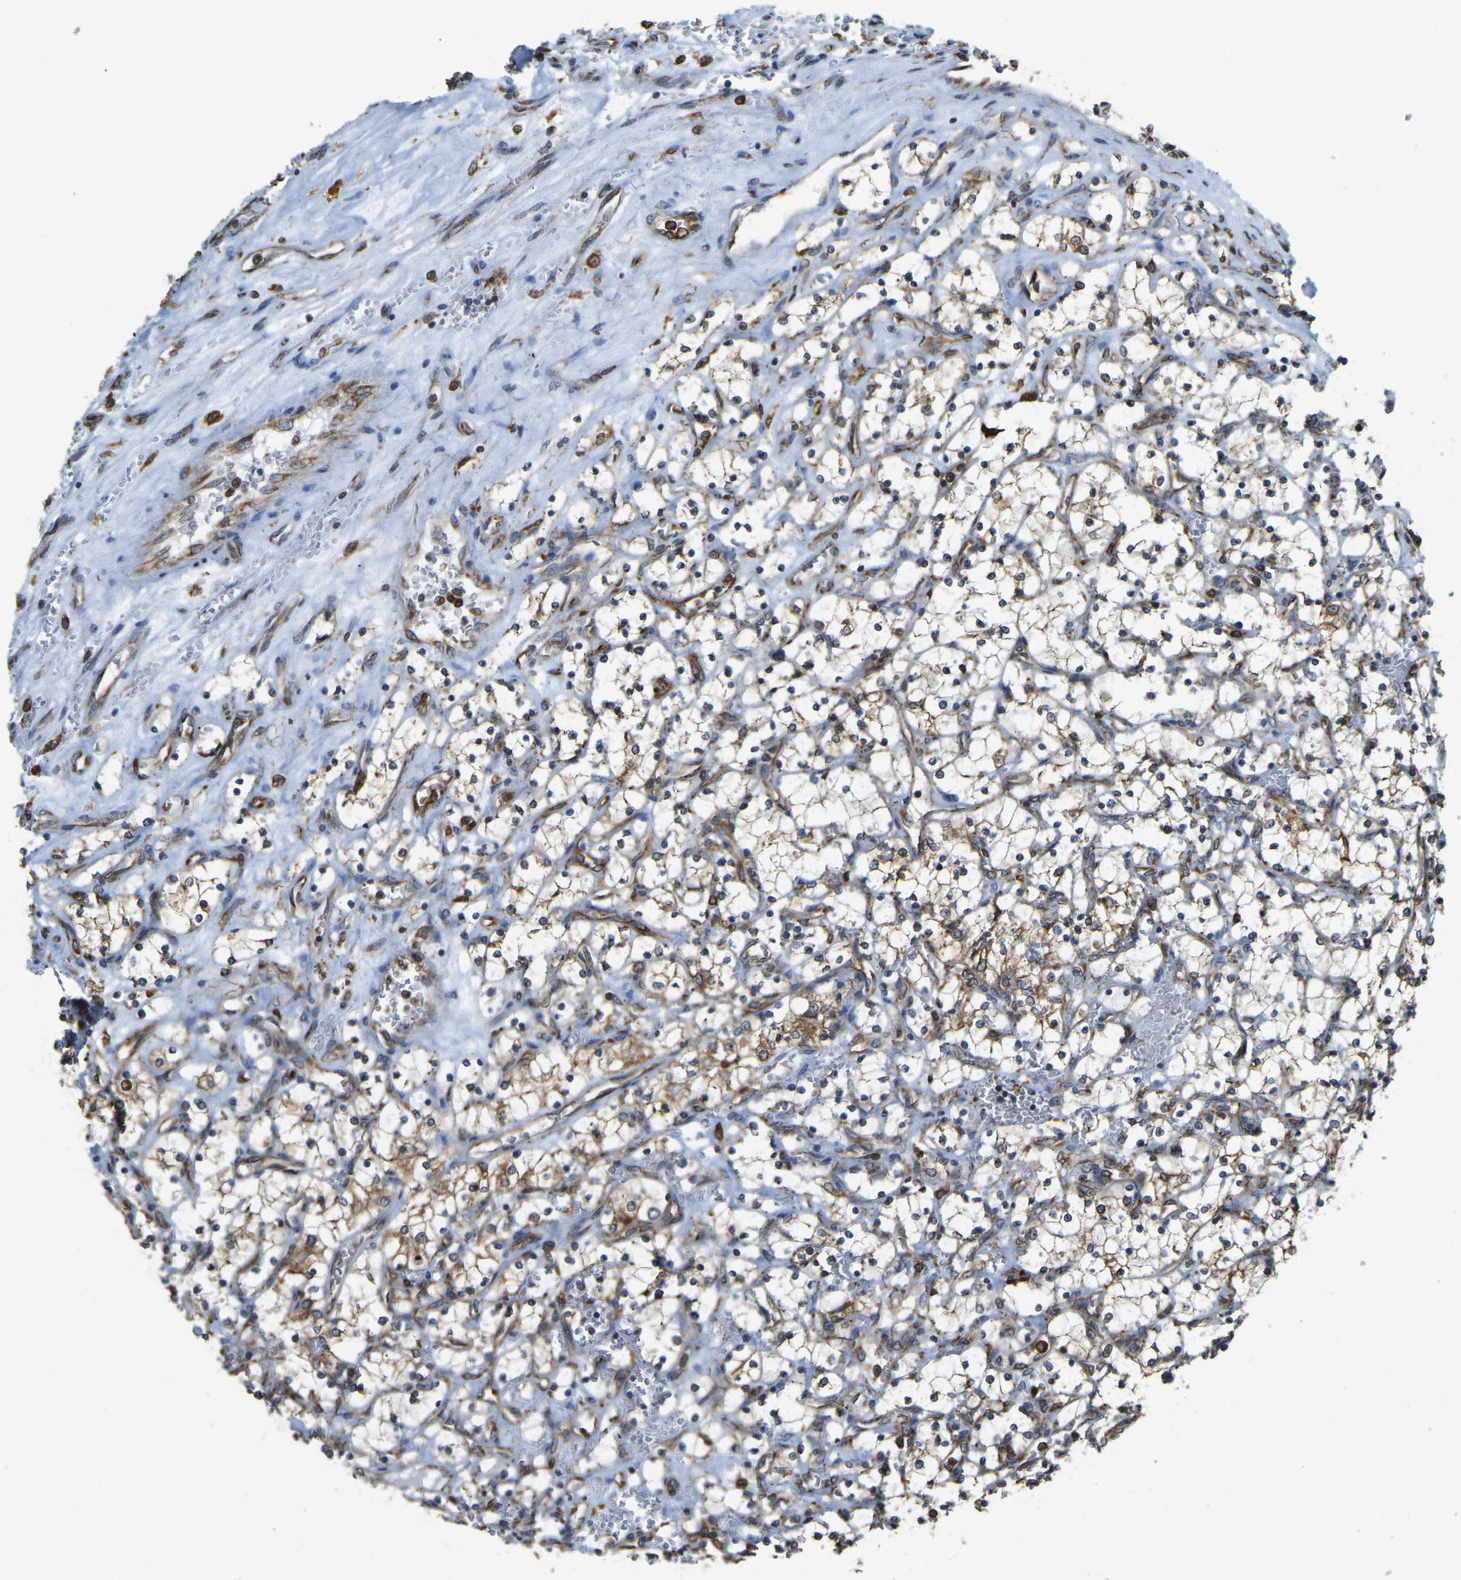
{"staining": {"intensity": "moderate", "quantity": ">75%", "location": "cytoplasmic/membranous"}, "tissue": "renal cancer", "cell_type": "Tumor cells", "image_type": "cancer", "snomed": [{"axis": "morphology", "description": "Adenocarcinoma, NOS"}, {"axis": "topography", "description": "Kidney"}], "caption": "This photomicrograph shows immunohistochemistry staining of human adenocarcinoma (renal), with medium moderate cytoplasmic/membranous expression in about >75% of tumor cells.", "gene": "RNF115", "patient": {"sex": "female", "age": 69}}